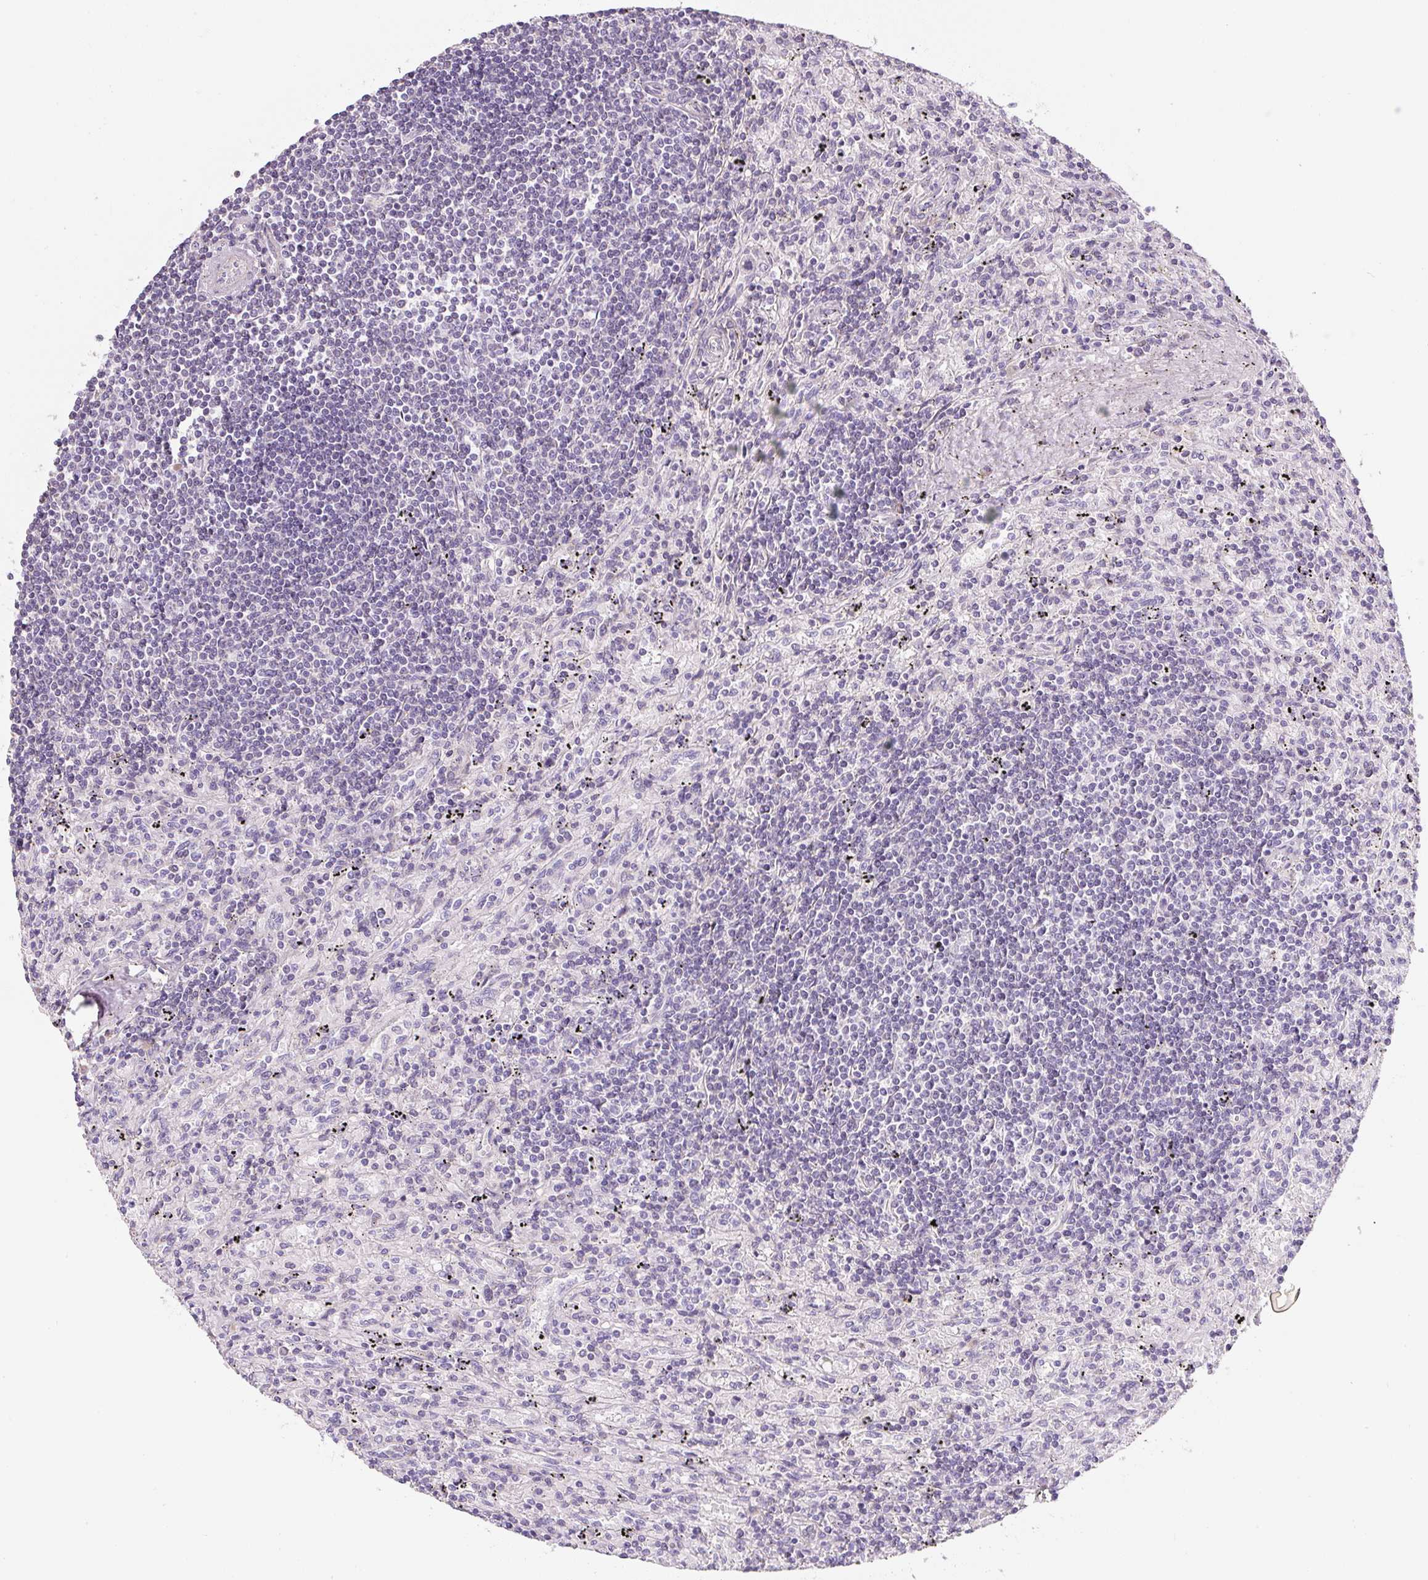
{"staining": {"intensity": "negative", "quantity": "none", "location": "none"}, "tissue": "lymphoma", "cell_type": "Tumor cells", "image_type": "cancer", "snomed": [{"axis": "morphology", "description": "Malignant lymphoma, non-Hodgkin's type, Low grade"}, {"axis": "topography", "description": "Spleen"}], "caption": "DAB (3,3'-diaminobenzidine) immunohistochemical staining of lymphoma displays no significant expression in tumor cells.", "gene": "PWWP3B", "patient": {"sex": "male", "age": 76}}